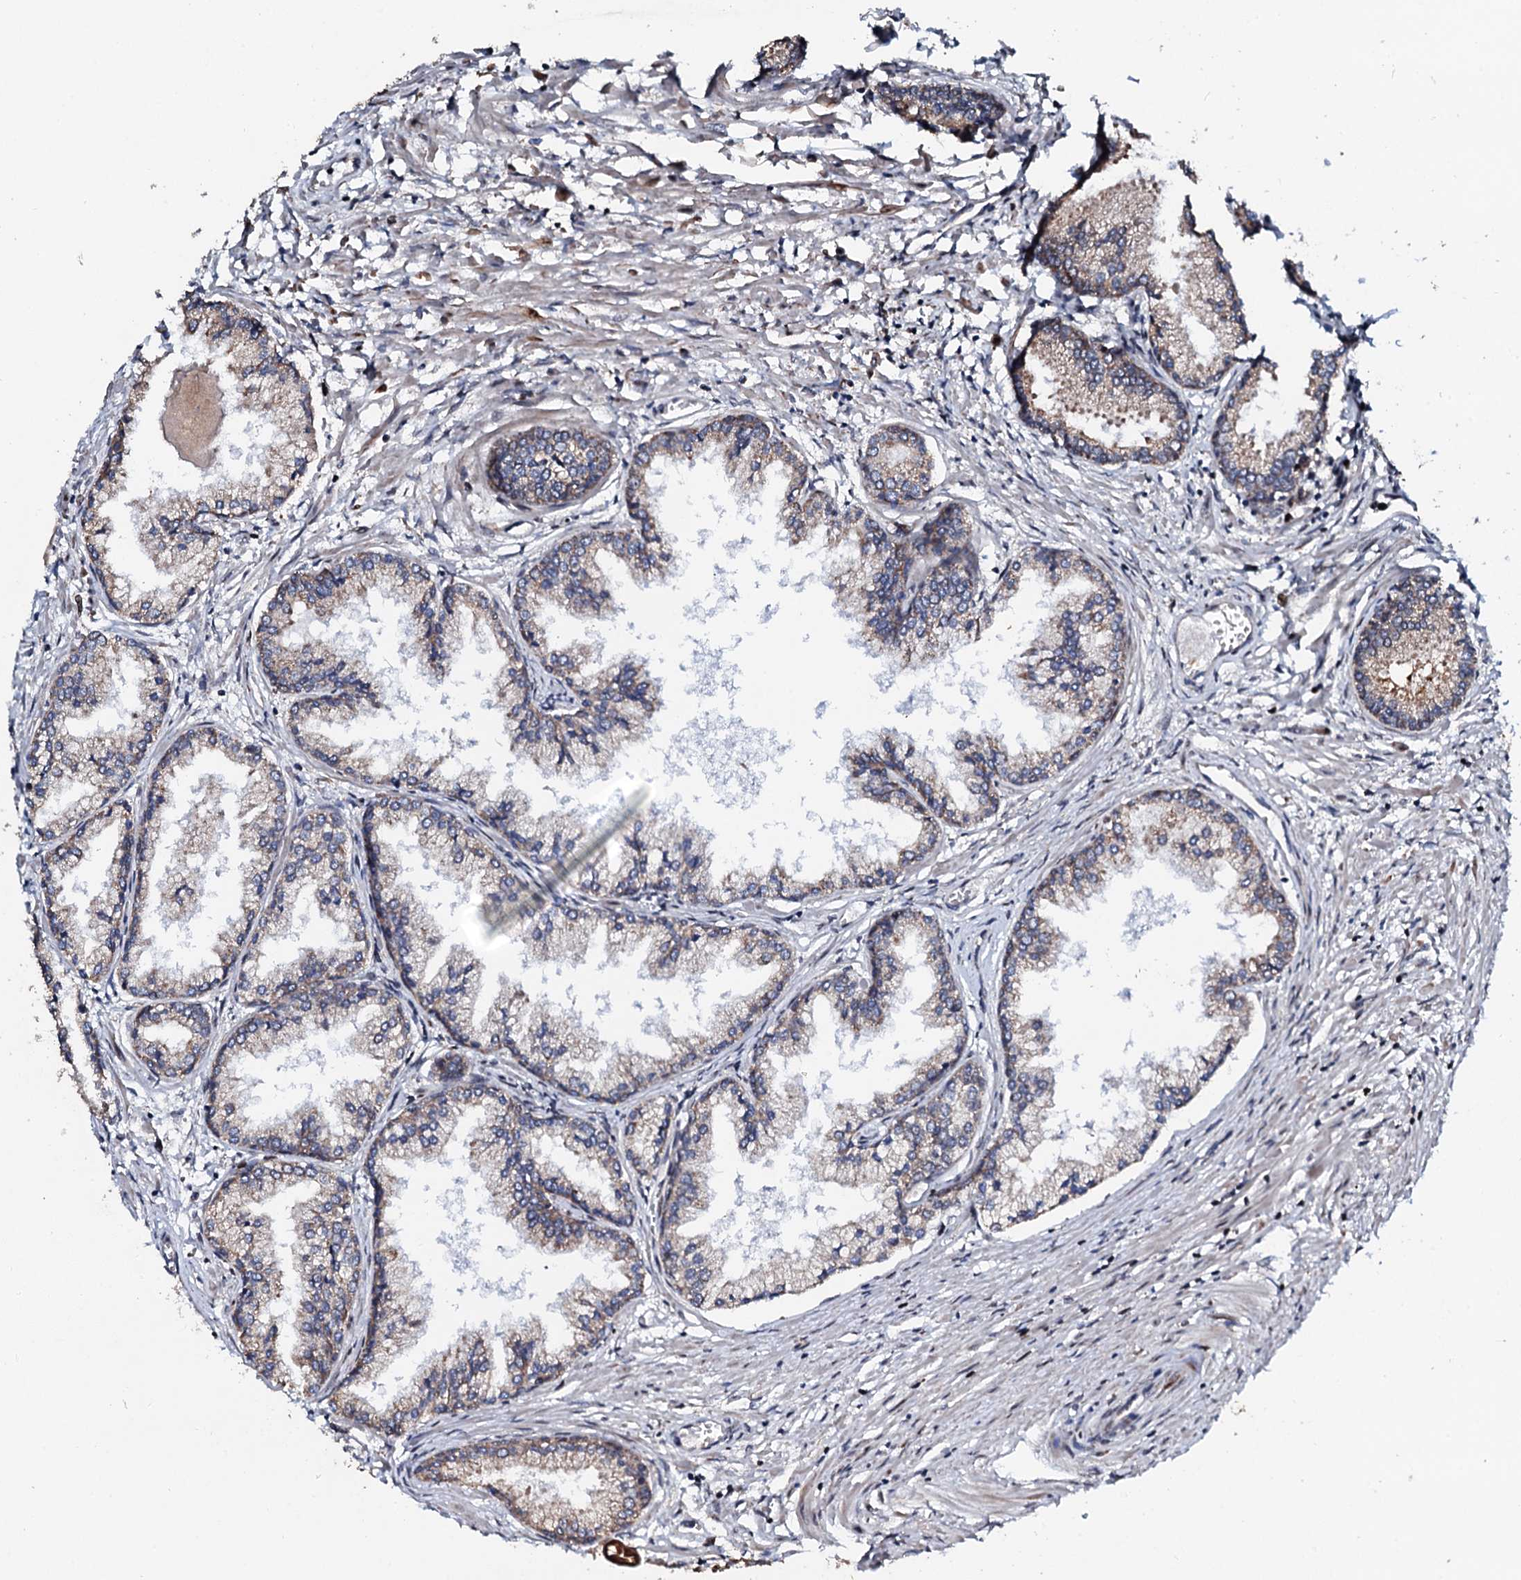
{"staining": {"intensity": "weak", "quantity": ">75%", "location": "cytoplasmic/membranous"}, "tissue": "prostate cancer", "cell_type": "Tumor cells", "image_type": "cancer", "snomed": [{"axis": "morphology", "description": "Adenocarcinoma, High grade"}, {"axis": "topography", "description": "Prostate"}], "caption": "The histopathology image demonstrates a brown stain indicating the presence of a protein in the cytoplasmic/membranous of tumor cells in prostate cancer.", "gene": "KIF18A", "patient": {"sex": "male", "age": 68}}